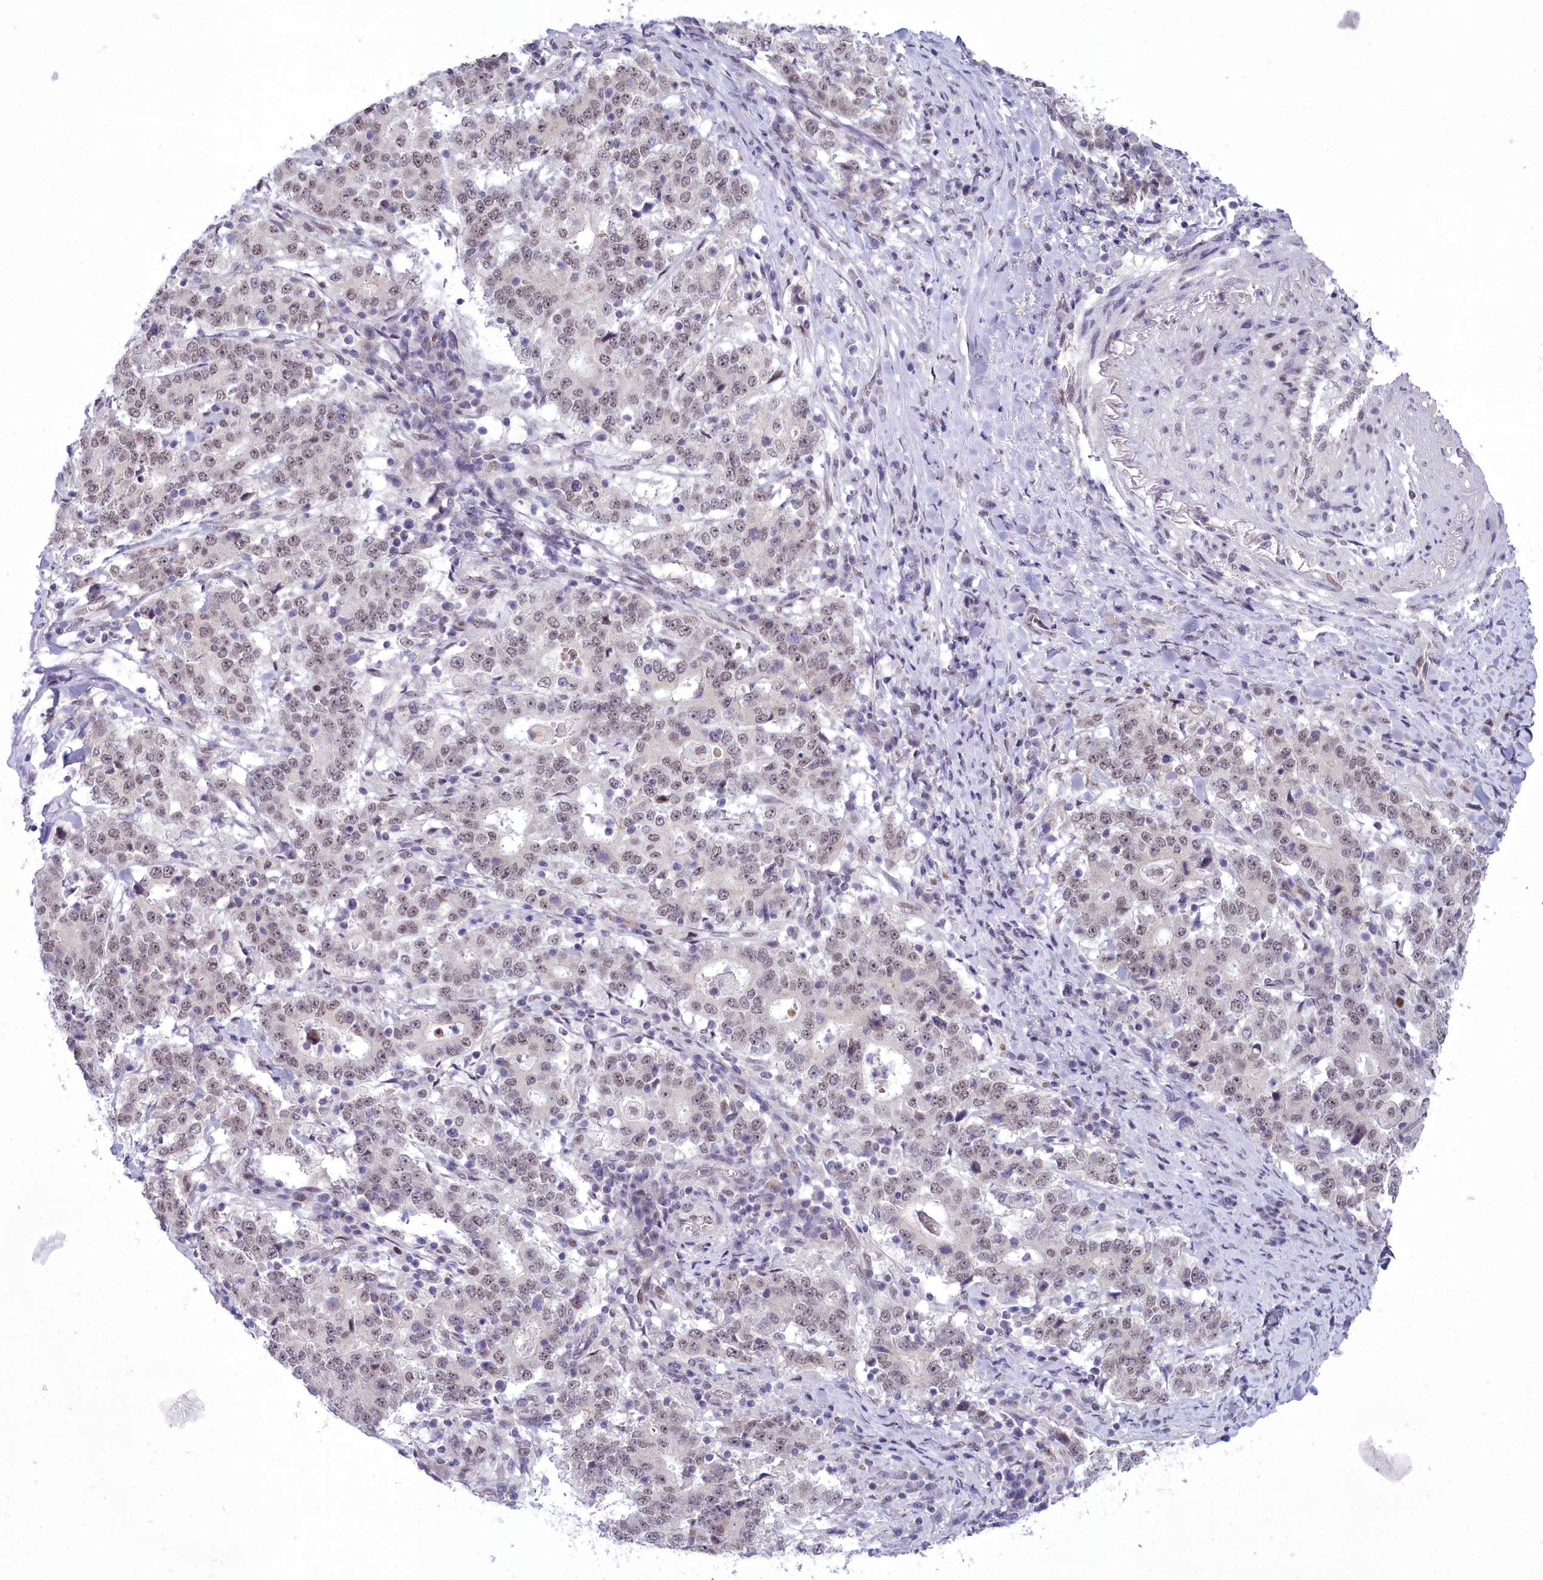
{"staining": {"intensity": "weak", "quantity": "25%-75%", "location": "nuclear"}, "tissue": "stomach cancer", "cell_type": "Tumor cells", "image_type": "cancer", "snomed": [{"axis": "morphology", "description": "Adenocarcinoma, NOS"}, {"axis": "topography", "description": "Stomach"}], "caption": "Immunohistochemistry of adenocarcinoma (stomach) shows low levels of weak nuclear positivity in about 25%-75% of tumor cells.", "gene": "CEACAM19", "patient": {"sex": "male", "age": 59}}